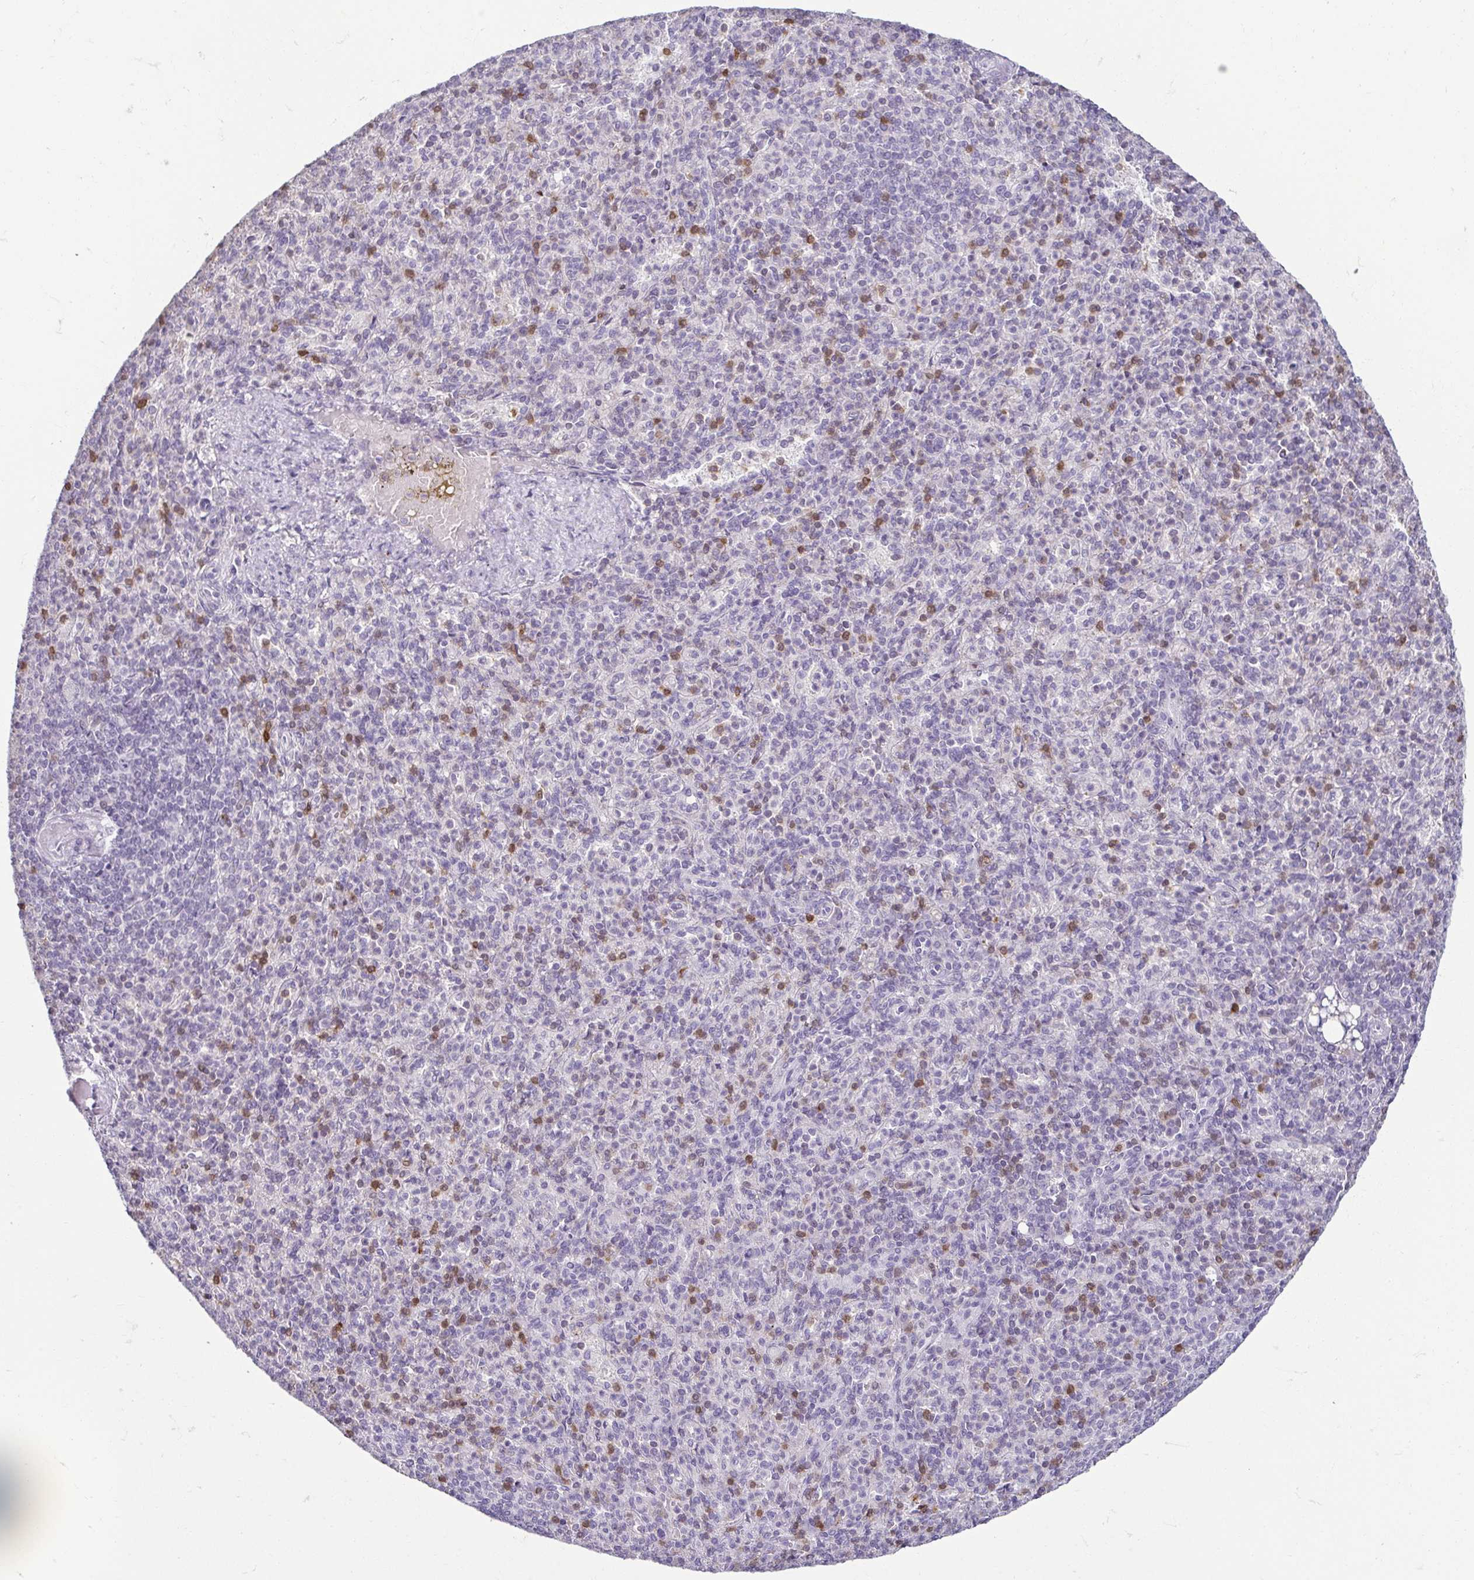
{"staining": {"intensity": "moderate", "quantity": "<25%", "location": "cytoplasmic/membranous,nuclear"}, "tissue": "spleen", "cell_type": "Cells in red pulp", "image_type": "normal", "snomed": [{"axis": "morphology", "description": "Normal tissue, NOS"}, {"axis": "topography", "description": "Spleen"}], "caption": "The photomicrograph displays staining of unremarkable spleen, revealing moderate cytoplasmic/membranous,nuclear protein expression (brown color) within cells in red pulp.", "gene": "HOPX", "patient": {"sex": "female", "age": 74}}